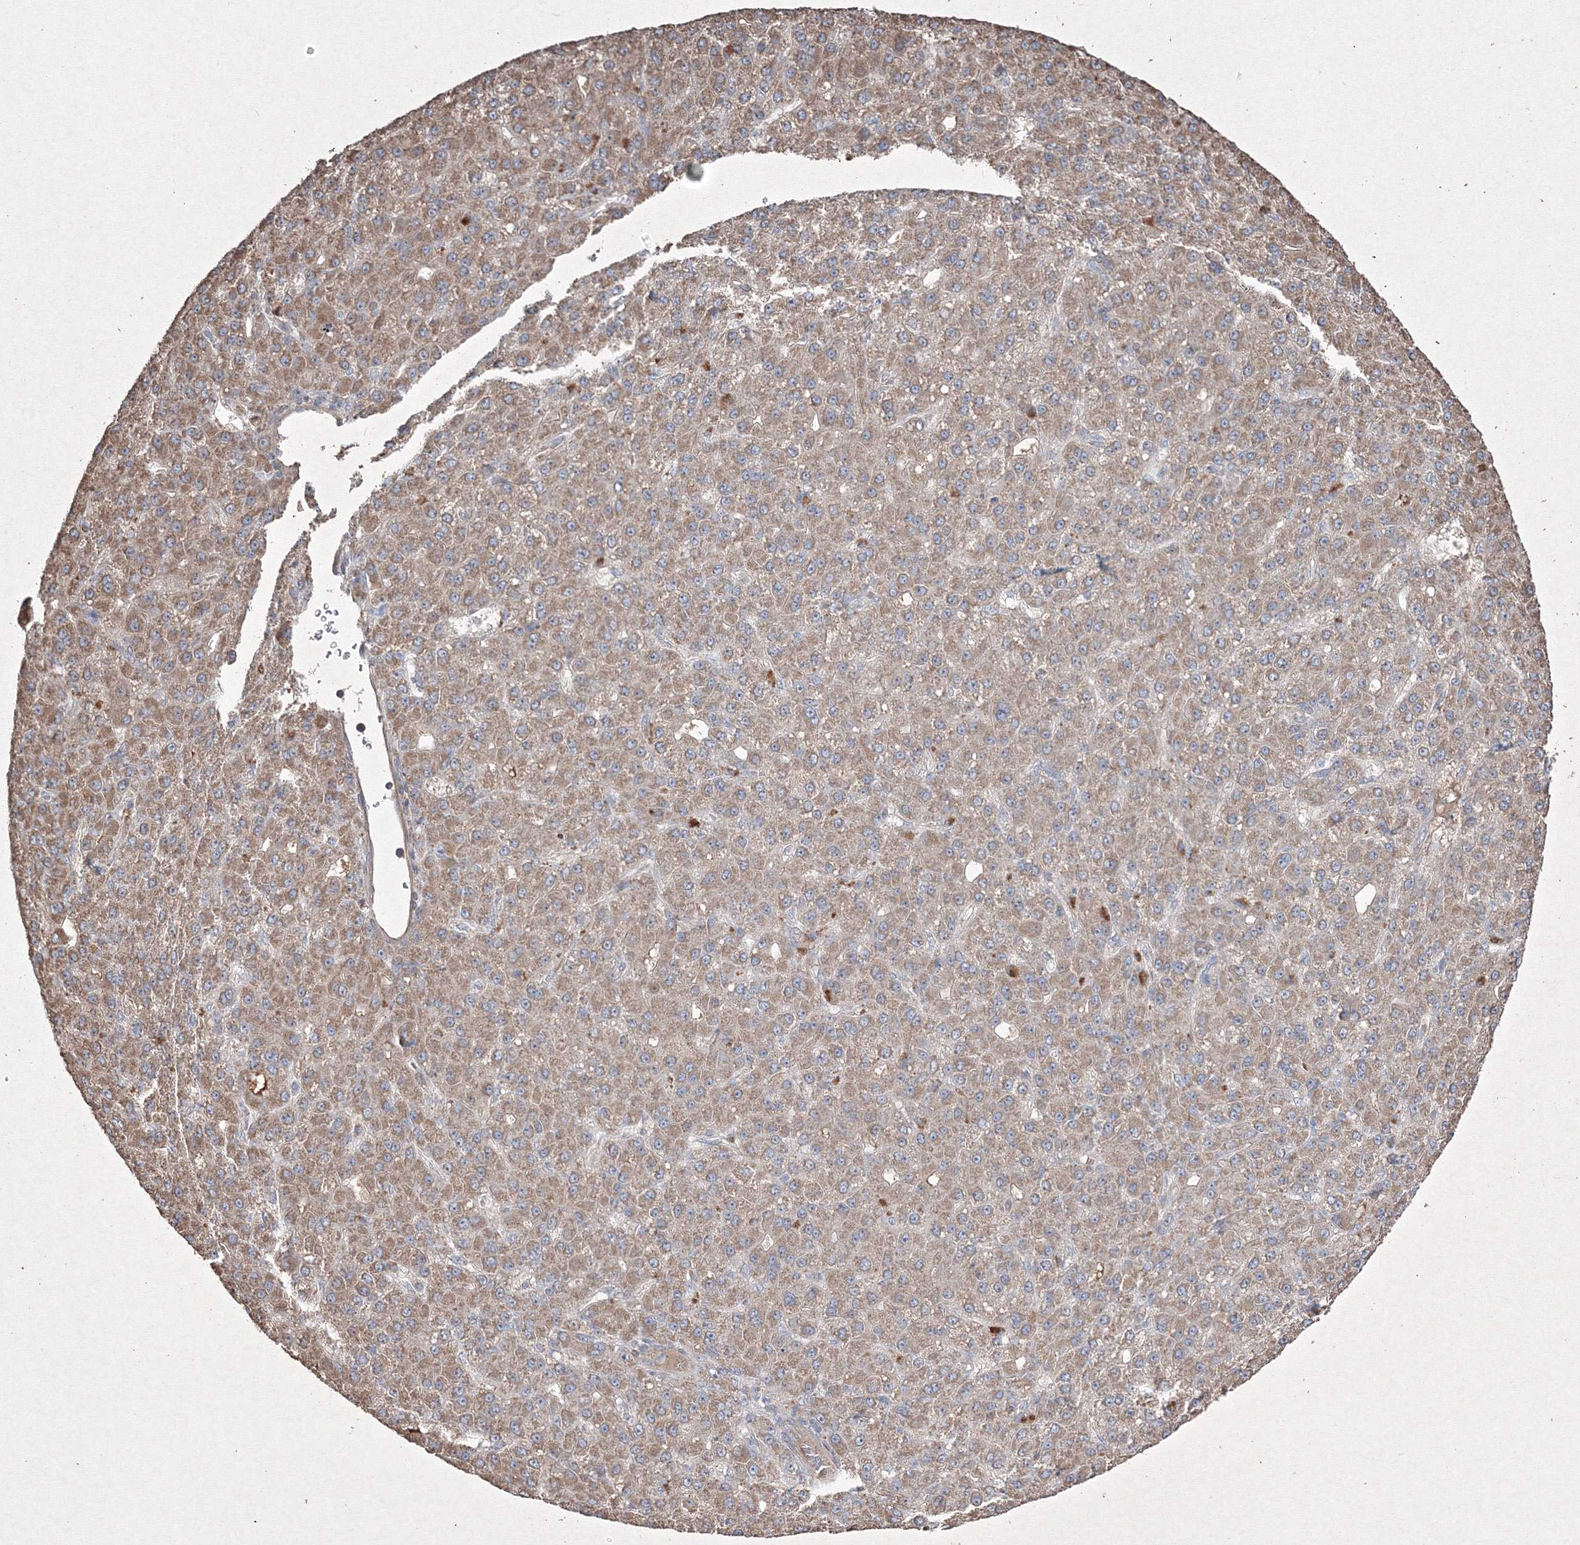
{"staining": {"intensity": "moderate", "quantity": ">75%", "location": "cytoplasmic/membranous"}, "tissue": "liver cancer", "cell_type": "Tumor cells", "image_type": "cancer", "snomed": [{"axis": "morphology", "description": "Carcinoma, Hepatocellular, NOS"}, {"axis": "topography", "description": "Liver"}], "caption": "A high-resolution micrograph shows immunohistochemistry staining of hepatocellular carcinoma (liver), which demonstrates moderate cytoplasmic/membranous expression in approximately >75% of tumor cells.", "gene": "GRSF1", "patient": {"sex": "male", "age": 67}}